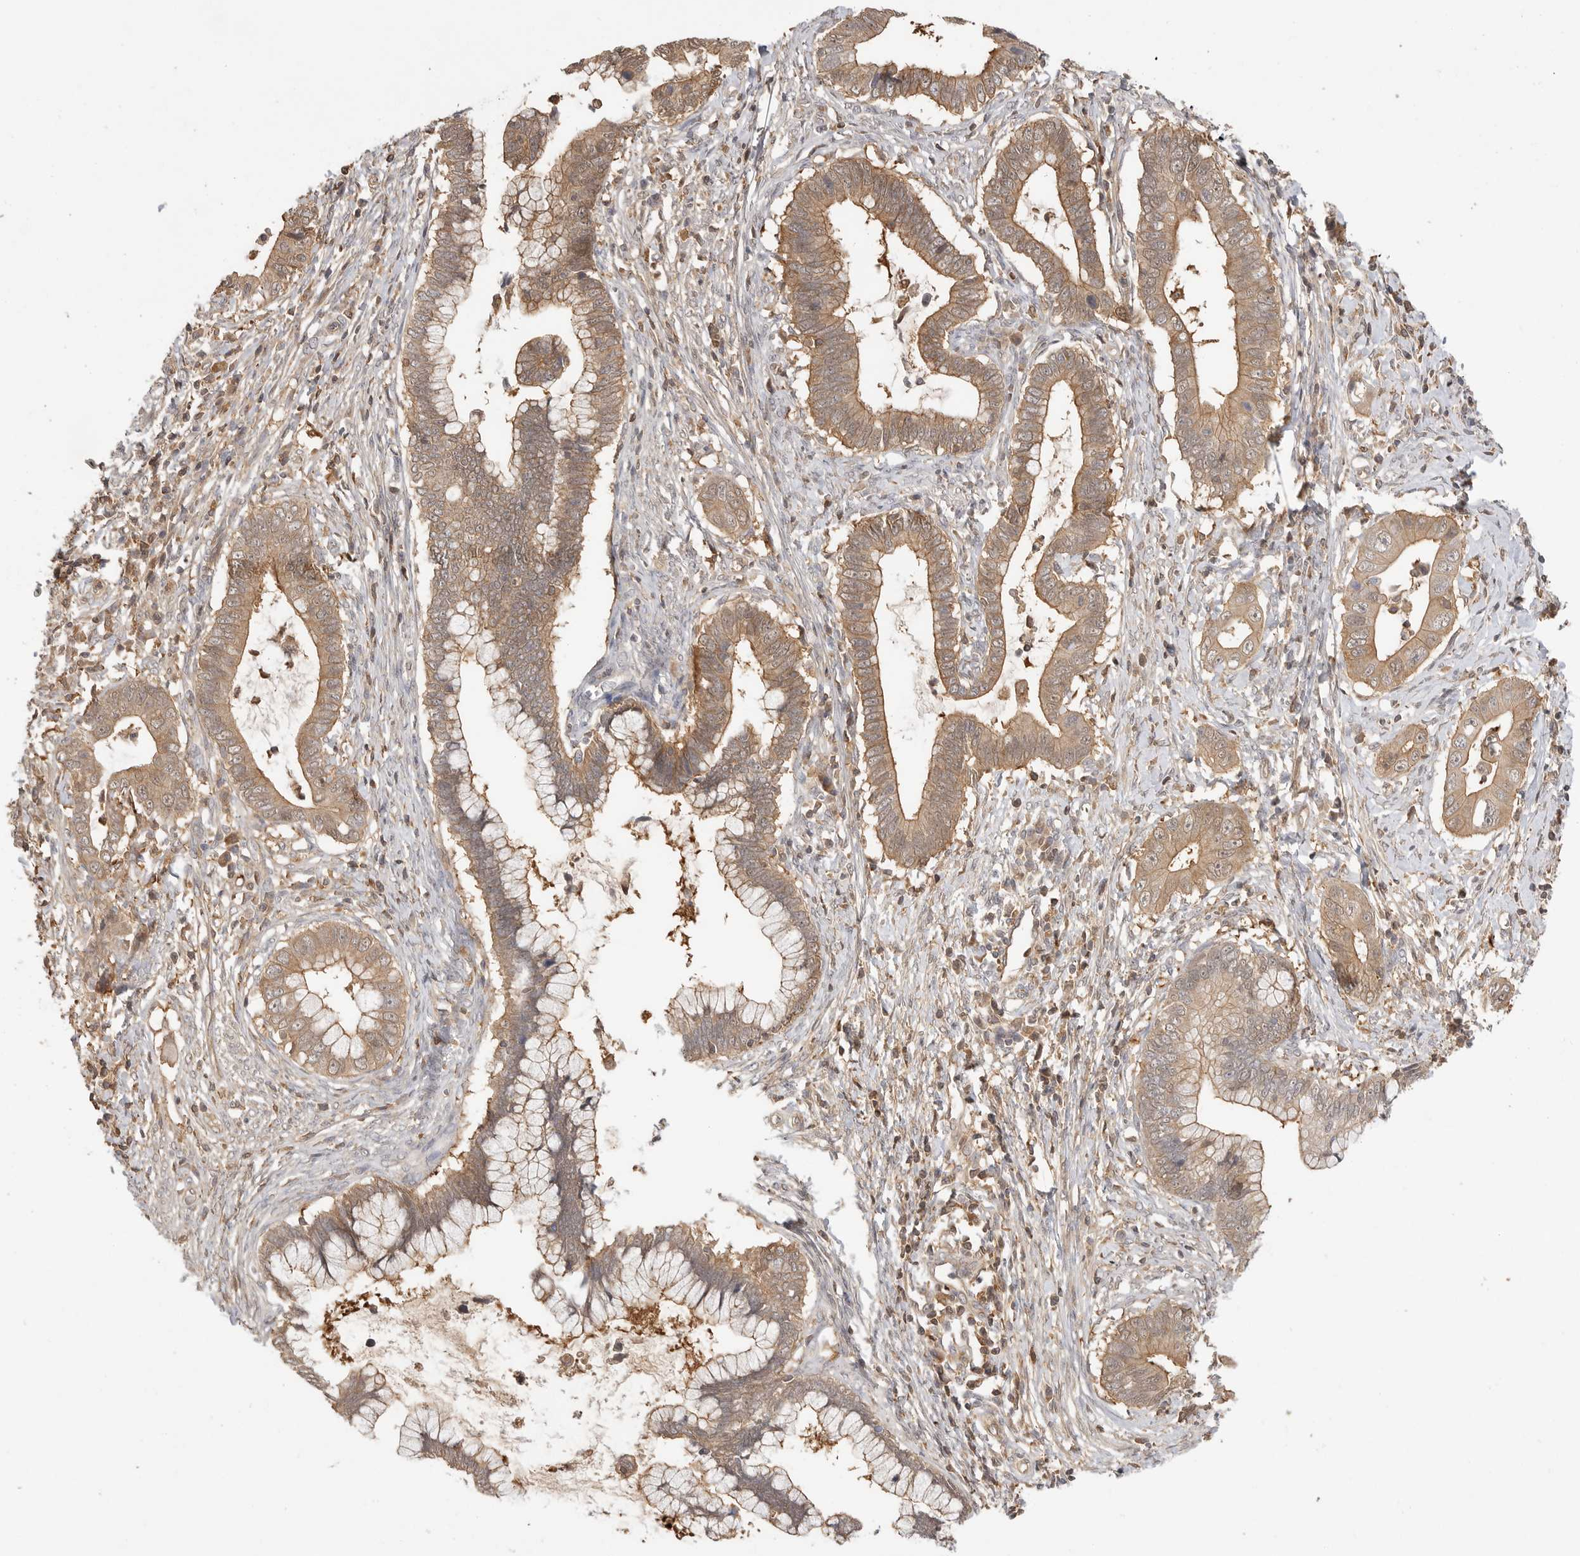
{"staining": {"intensity": "moderate", "quantity": ">75%", "location": "cytoplasmic/membranous"}, "tissue": "cervical cancer", "cell_type": "Tumor cells", "image_type": "cancer", "snomed": [{"axis": "morphology", "description": "Adenocarcinoma, NOS"}, {"axis": "topography", "description": "Cervix"}], "caption": "Immunohistochemical staining of human cervical cancer reveals medium levels of moderate cytoplasmic/membranous expression in about >75% of tumor cells.", "gene": "CLDN12", "patient": {"sex": "female", "age": 44}}